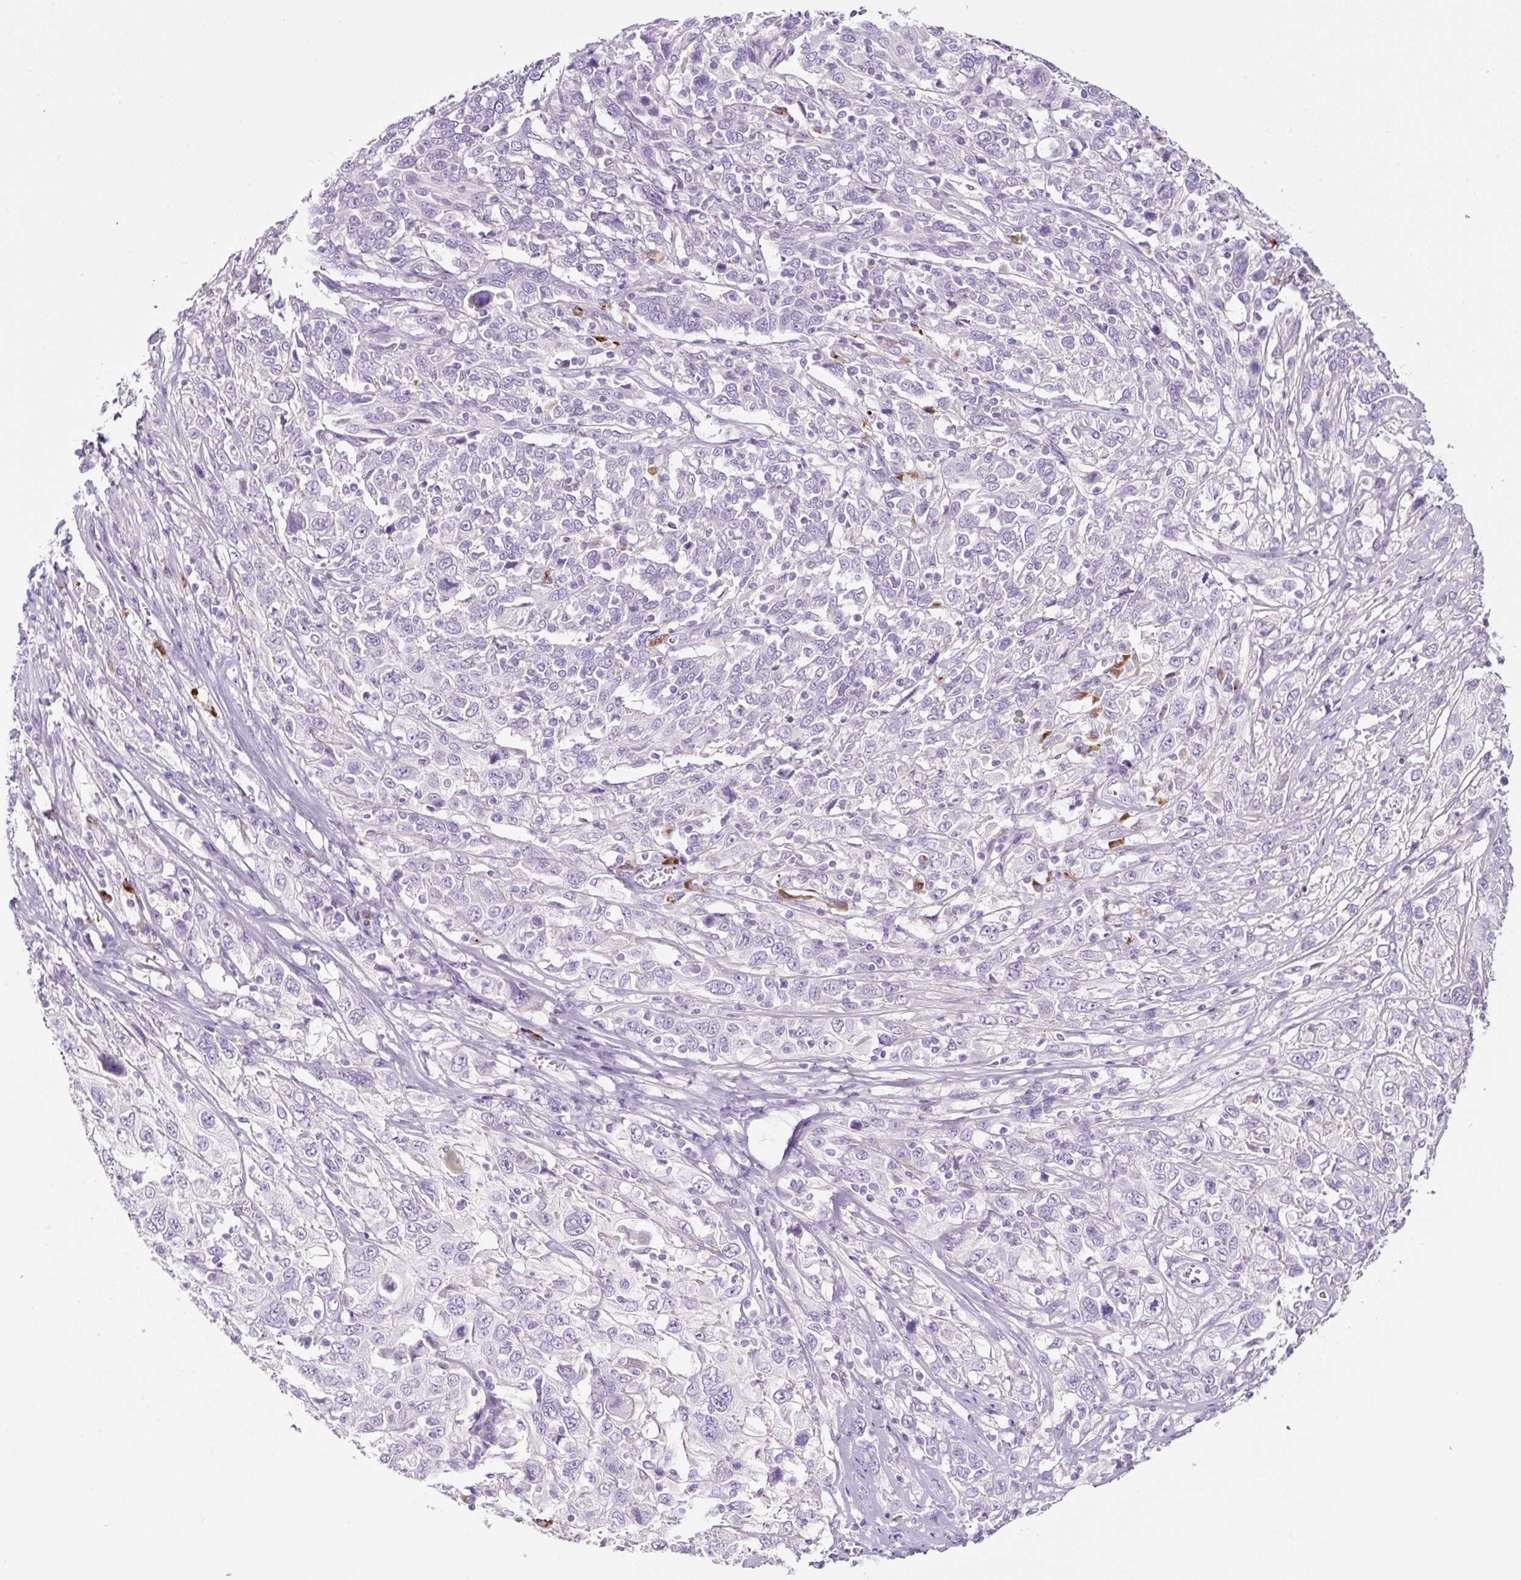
{"staining": {"intensity": "negative", "quantity": "none", "location": "none"}, "tissue": "cervical cancer", "cell_type": "Tumor cells", "image_type": "cancer", "snomed": [{"axis": "morphology", "description": "Squamous cell carcinoma, NOS"}, {"axis": "topography", "description": "Cervix"}], "caption": "Immunohistochemistry (IHC) micrograph of cervical cancer (squamous cell carcinoma) stained for a protein (brown), which shows no staining in tumor cells. (Stains: DAB immunohistochemistry with hematoxylin counter stain, Microscopy: brightfield microscopy at high magnification).", "gene": "RNF212B", "patient": {"sex": "female", "age": 46}}